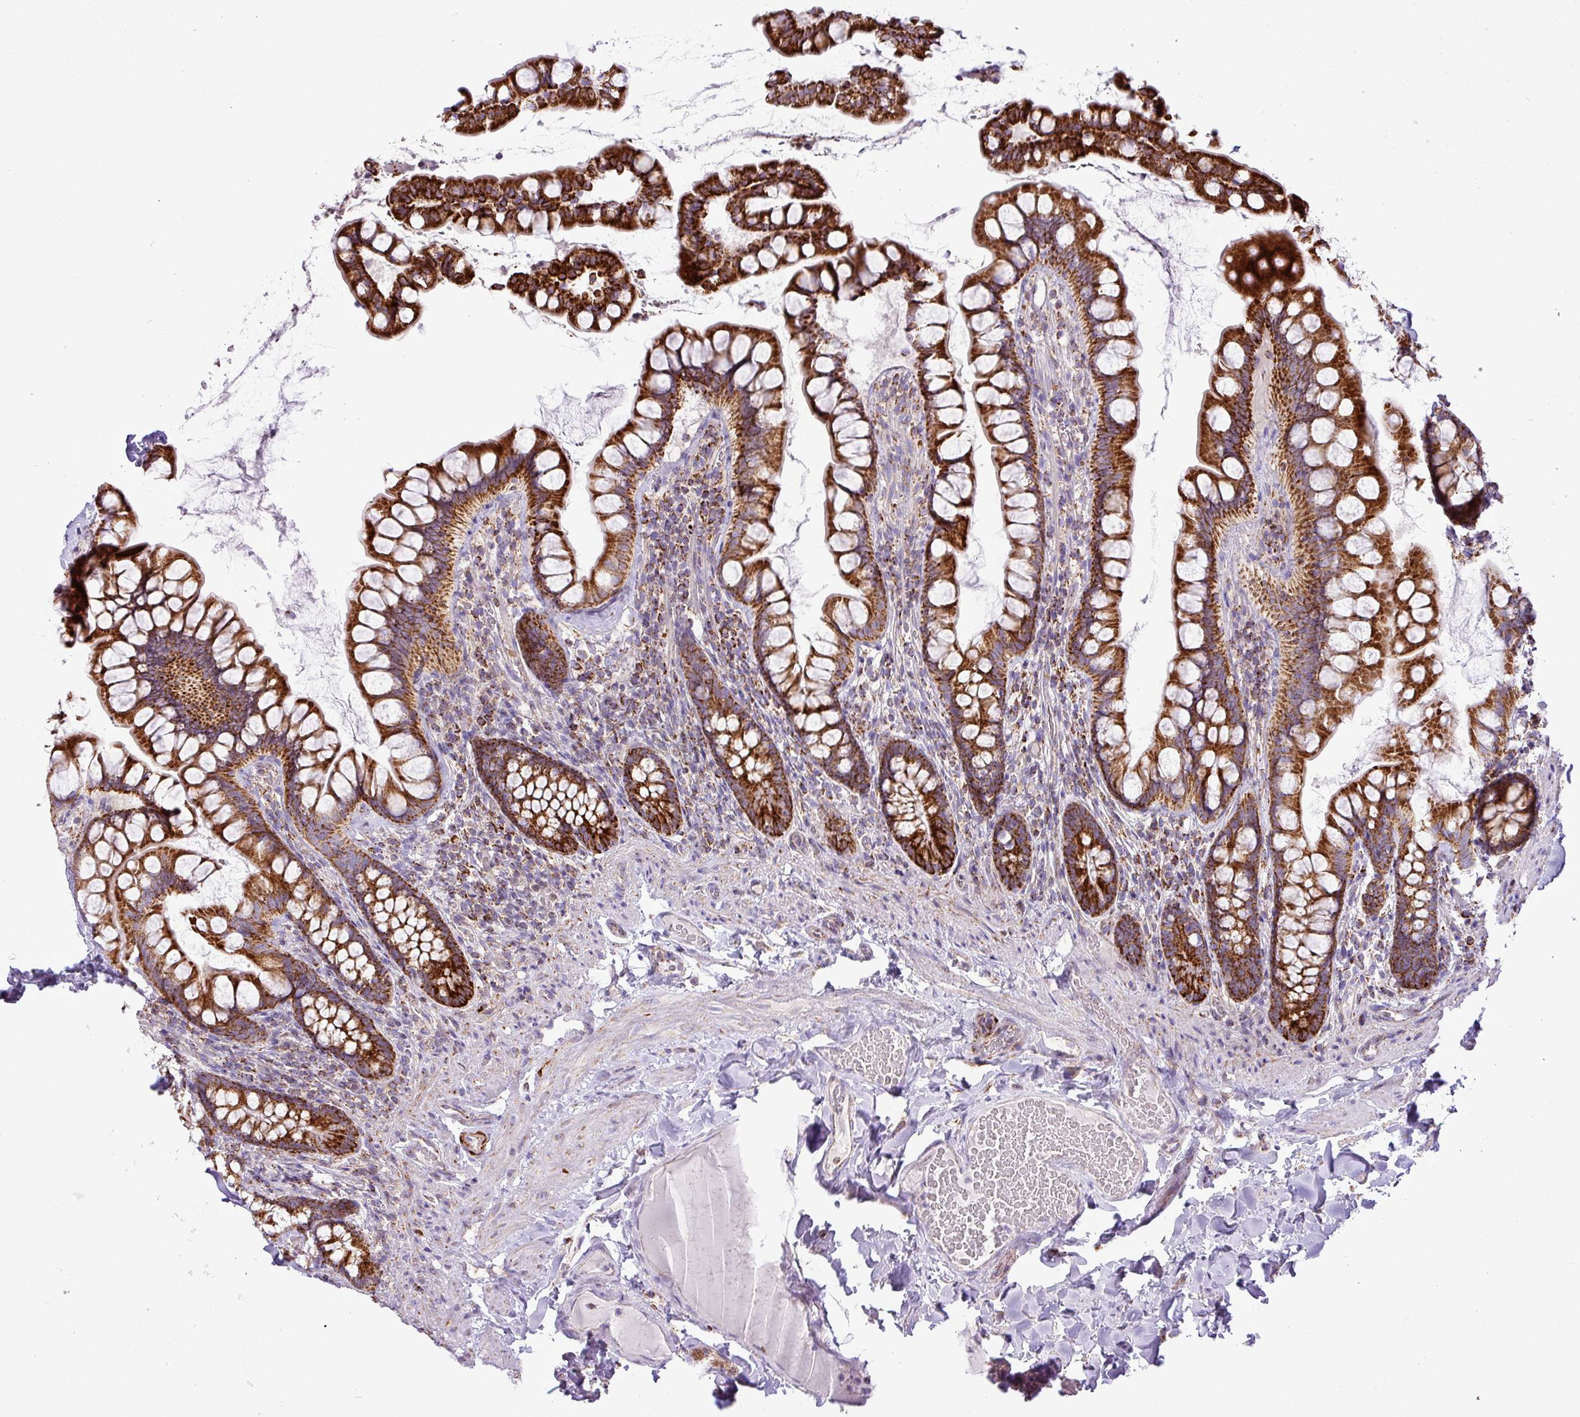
{"staining": {"intensity": "strong", "quantity": ">75%", "location": "cytoplasmic/membranous"}, "tissue": "small intestine", "cell_type": "Glandular cells", "image_type": "normal", "snomed": [{"axis": "morphology", "description": "Normal tissue, NOS"}, {"axis": "topography", "description": "Small intestine"}], "caption": "Glandular cells exhibit strong cytoplasmic/membranous positivity in about >75% of cells in benign small intestine.", "gene": "ZNF81", "patient": {"sex": "male", "age": 70}}